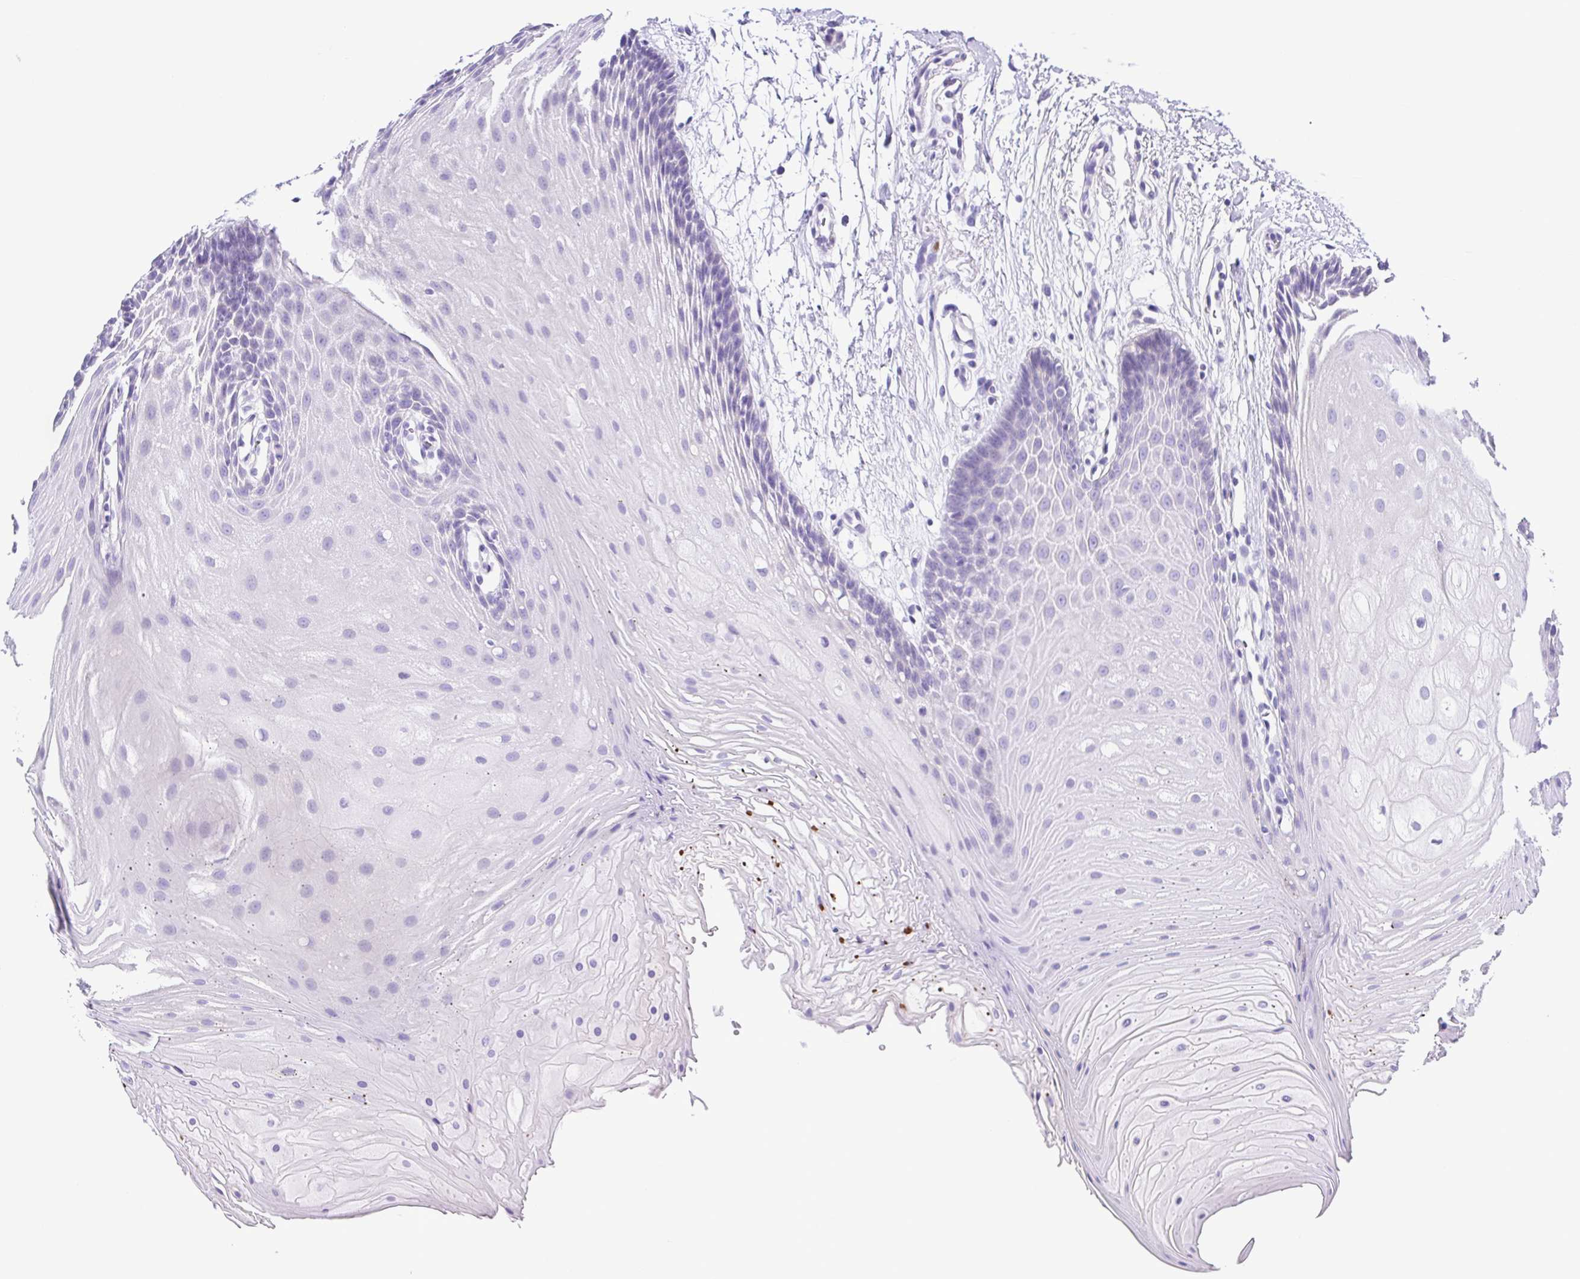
{"staining": {"intensity": "negative", "quantity": "none", "location": "none"}, "tissue": "oral mucosa", "cell_type": "Squamous epithelial cells", "image_type": "normal", "snomed": [{"axis": "morphology", "description": "Normal tissue, NOS"}, {"axis": "morphology", "description": "Squamous cell carcinoma, NOS"}, {"axis": "topography", "description": "Oral tissue"}, {"axis": "topography", "description": "Tounge, NOS"}, {"axis": "topography", "description": "Head-Neck"}], "caption": "This micrograph is of unremarkable oral mucosa stained with immunohistochemistry (IHC) to label a protein in brown with the nuclei are counter-stained blue. There is no expression in squamous epithelial cells. (Brightfield microscopy of DAB immunohistochemistry at high magnification).", "gene": "CD72", "patient": {"sex": "male", "age": 62}}